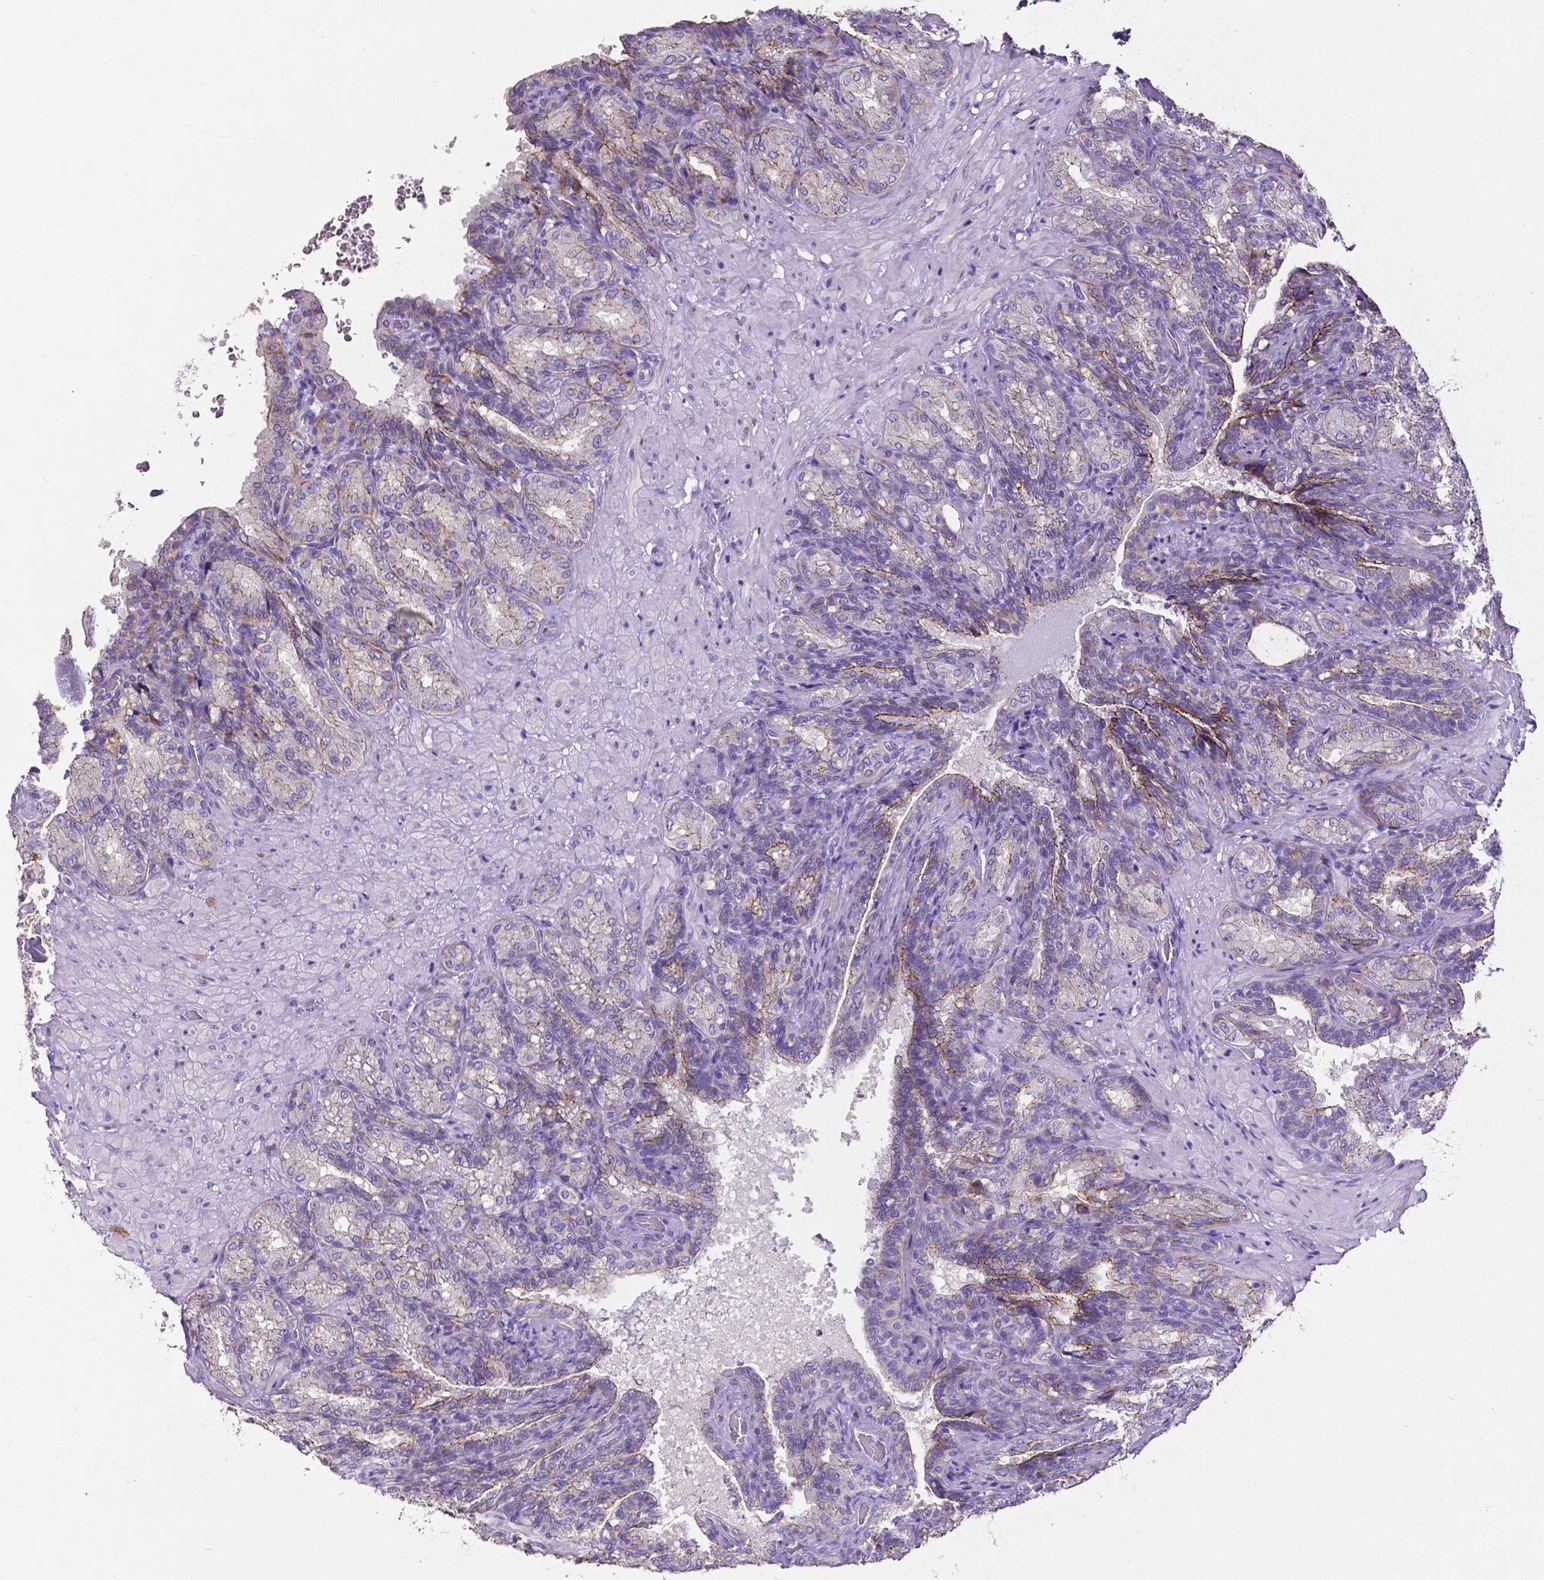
{"staining": {"intensity": "weak", "quantity": "<25%", "location": "cytoplasmic/membranous"}, "tissue": "seminal vesicle", "cell_type": "Glandular cells", "image_type": "normal", "snomed": [{"axis": "morphology", "description": "Normal tissue, NOS"}, {"axis": "topography", "description": "Seminal veicle"}], "caption": "High magnification brightfield microscopy of normal seminal vesicle stained with DAB (brown) and counterstained with hematoxylin (blue): glandular cells show no significant staining. The staining is performed using DAB (3,3'-diaminobenzidine) brown chromogen with nuclei counter-stained in using hematoxylin.", "gene": "OCLN", "patient": {"sex": "male", "age": 68}}